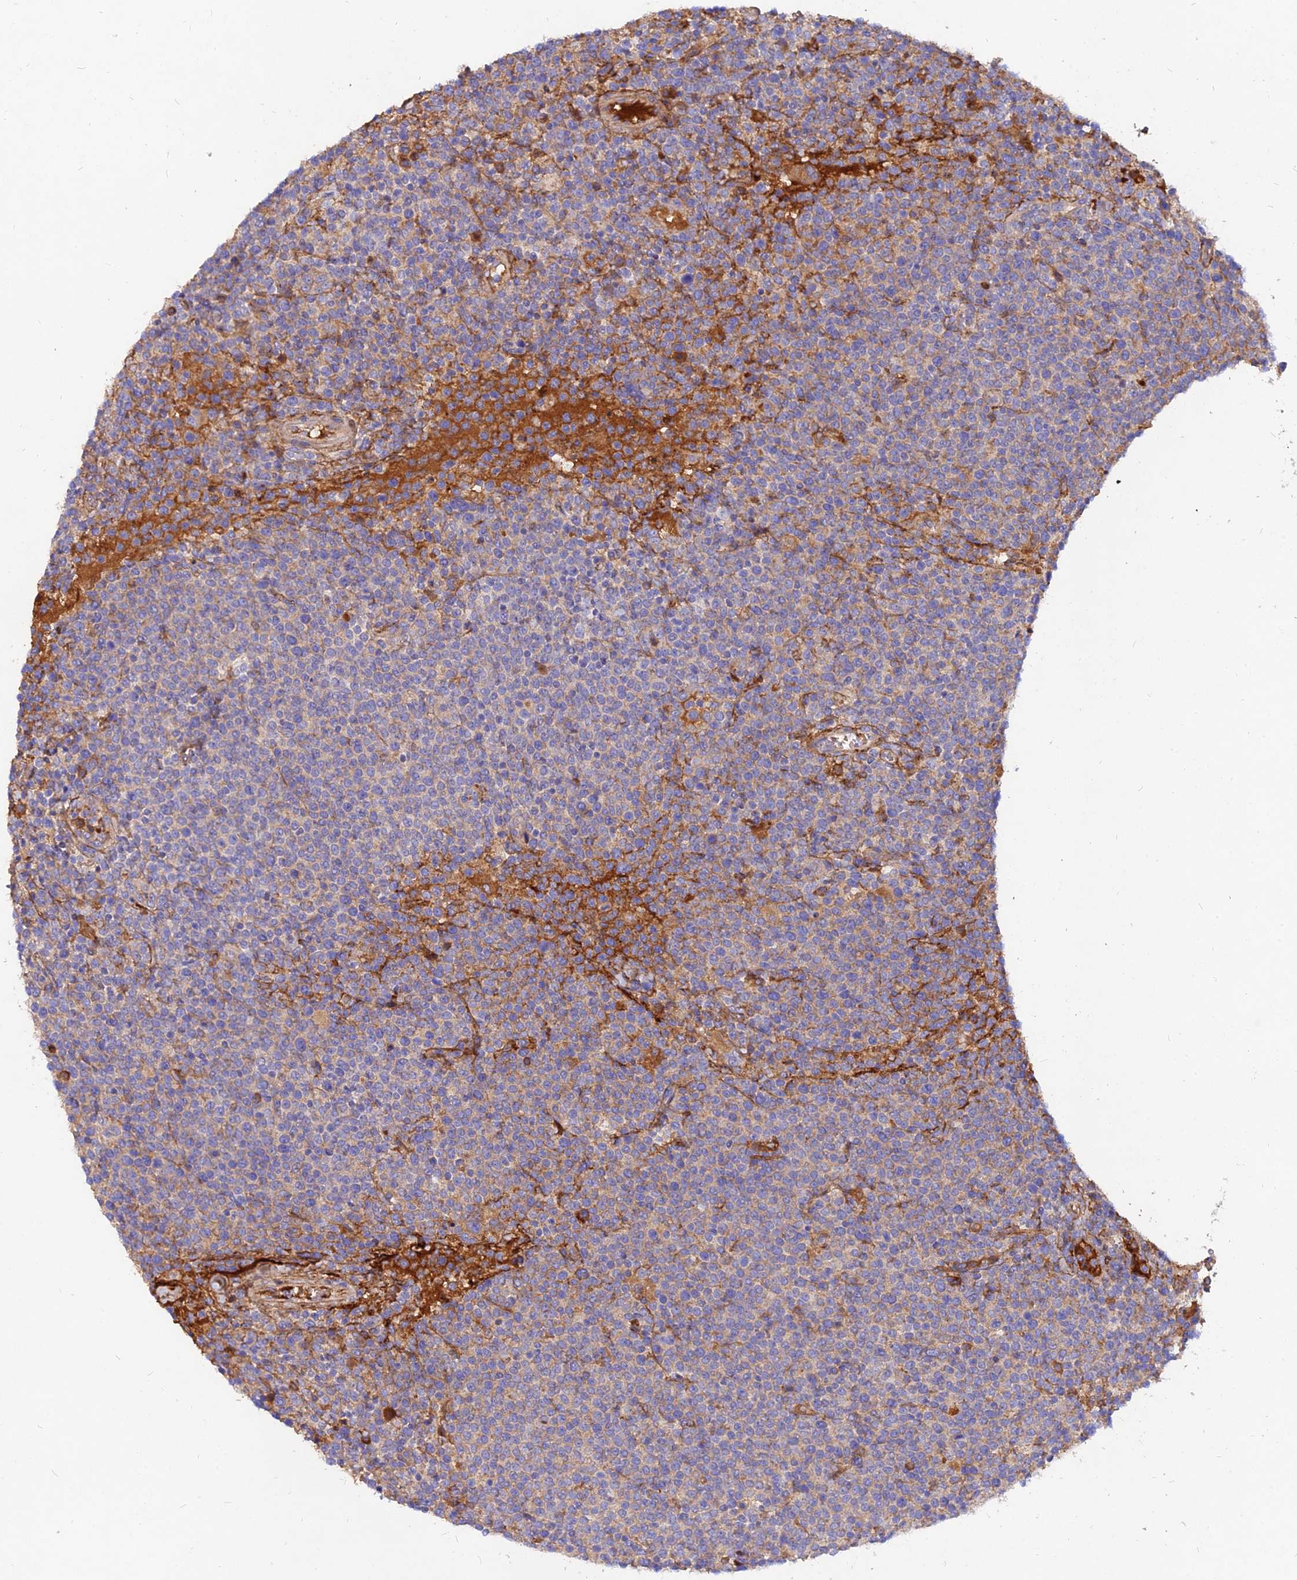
{"staining": {"intensity": "weak", "quantity": "<25%", "location": "cytoplasmic/membranous"}, "tissue": "lymphoma", "cell_type": "Tumor cells", "image_type": "cancer", "snomed": [{"axis": "morphology", "description": "Malignant lymphoma, non-Hodgkin's type, High grade"}, {"axis": "topography", "description": "Lymph node"}], "caption": "High magnification brightfield microscopy of high-grade malignant lymphoma, non-Hodgkin's type stained with DAB (brown) and counterstained with hematoxylin (blue): tumor cells show no significant staining. (Brightfield microscopy of DAB (3,3'-diaminobenzidine) immunohistochemistry at high magnification).", "gene": "MROH1", "patient": {"sex": "male", "age": 61}}